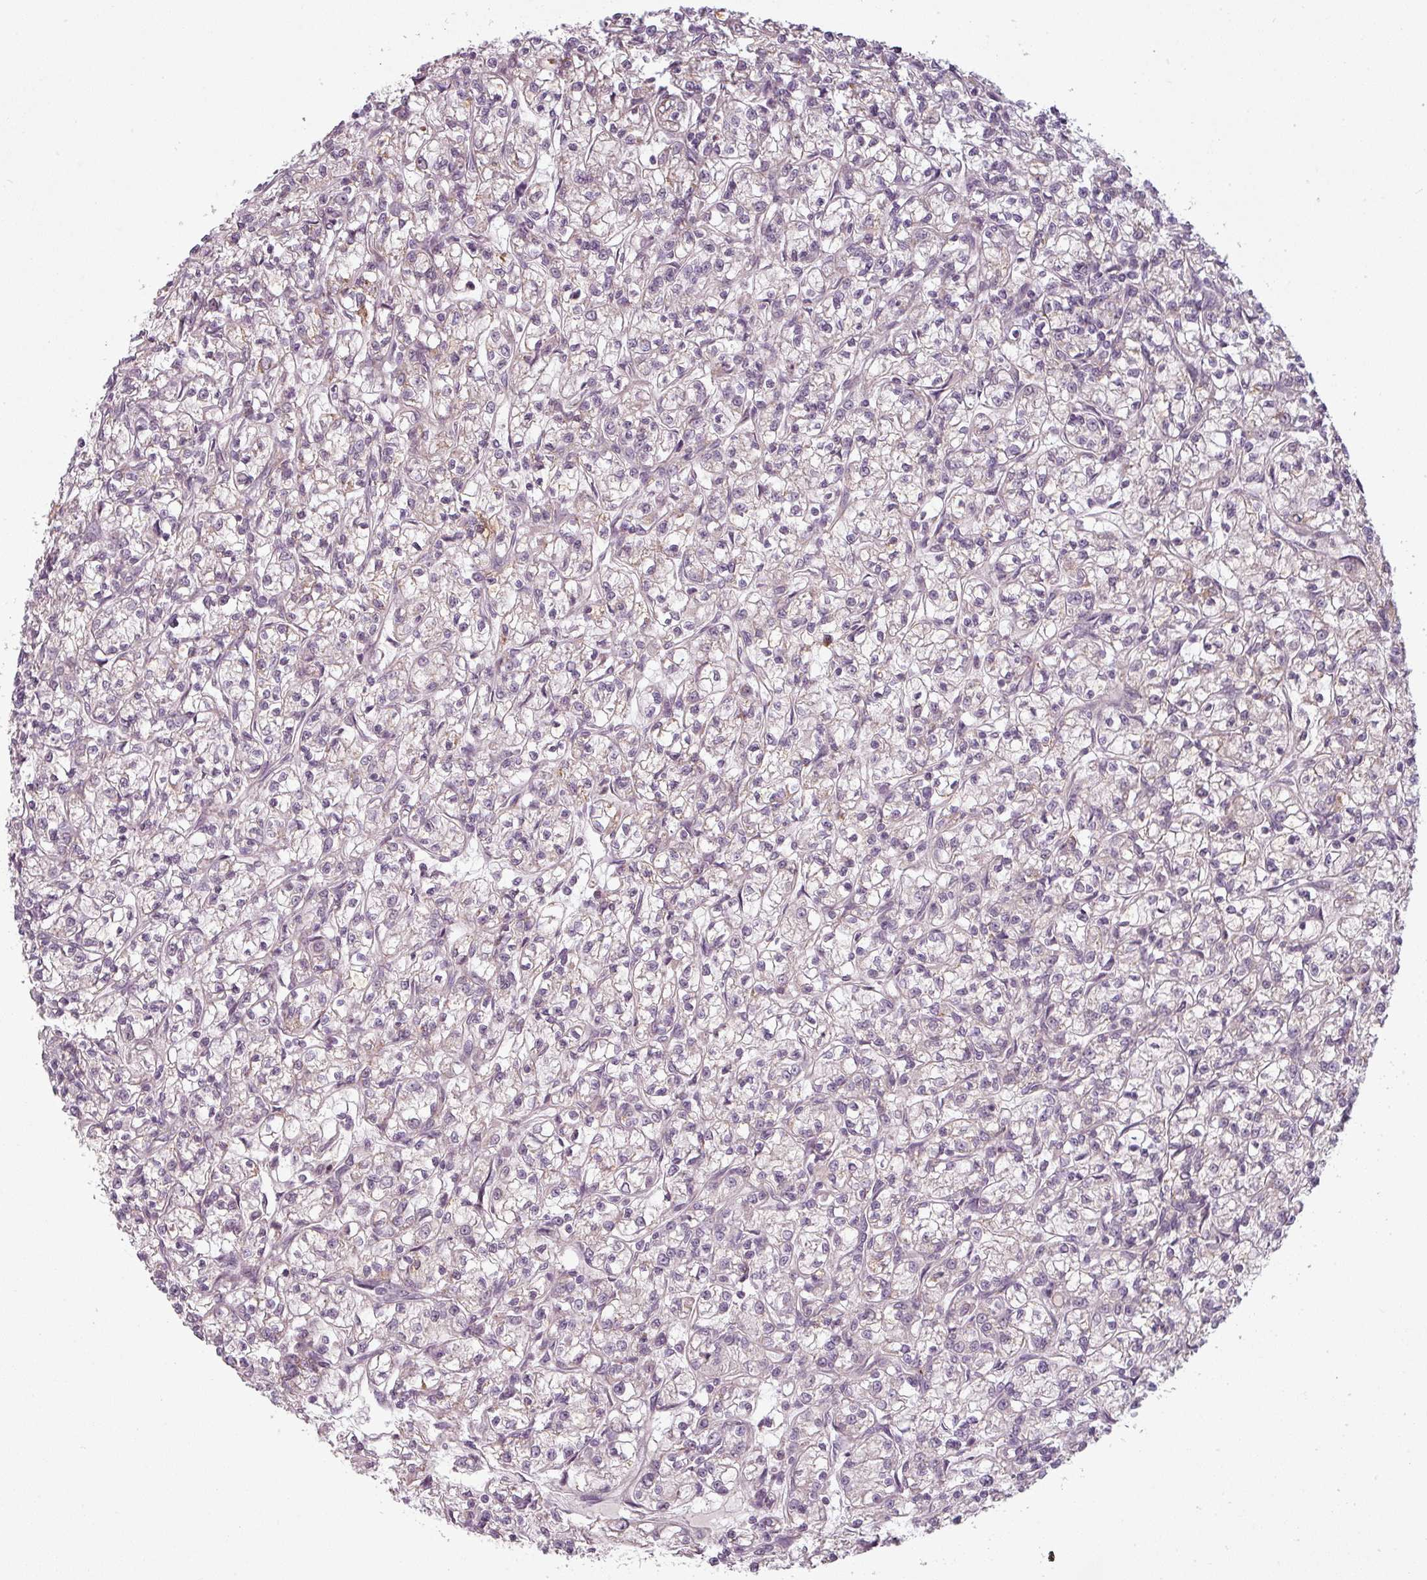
{"staining": {"intensity": "negative", "quantity": "none", "location": "none"}, "tissue": "renal cancer", "cell_type": "Tumor cells", "image_type": "cancer", "snomed": [{"axis": "morphology", "description": "Adenocarcinoma, NOS"}, {"axis": "topography", "description": "Kidney"}], "caption": "Immunohistochemical staining of human adenocarcinoma (renal) exhibits no significant expression in tumor cells.", "gene": "SLC16A9", "patient": {"sex": "female", "age": 59}}